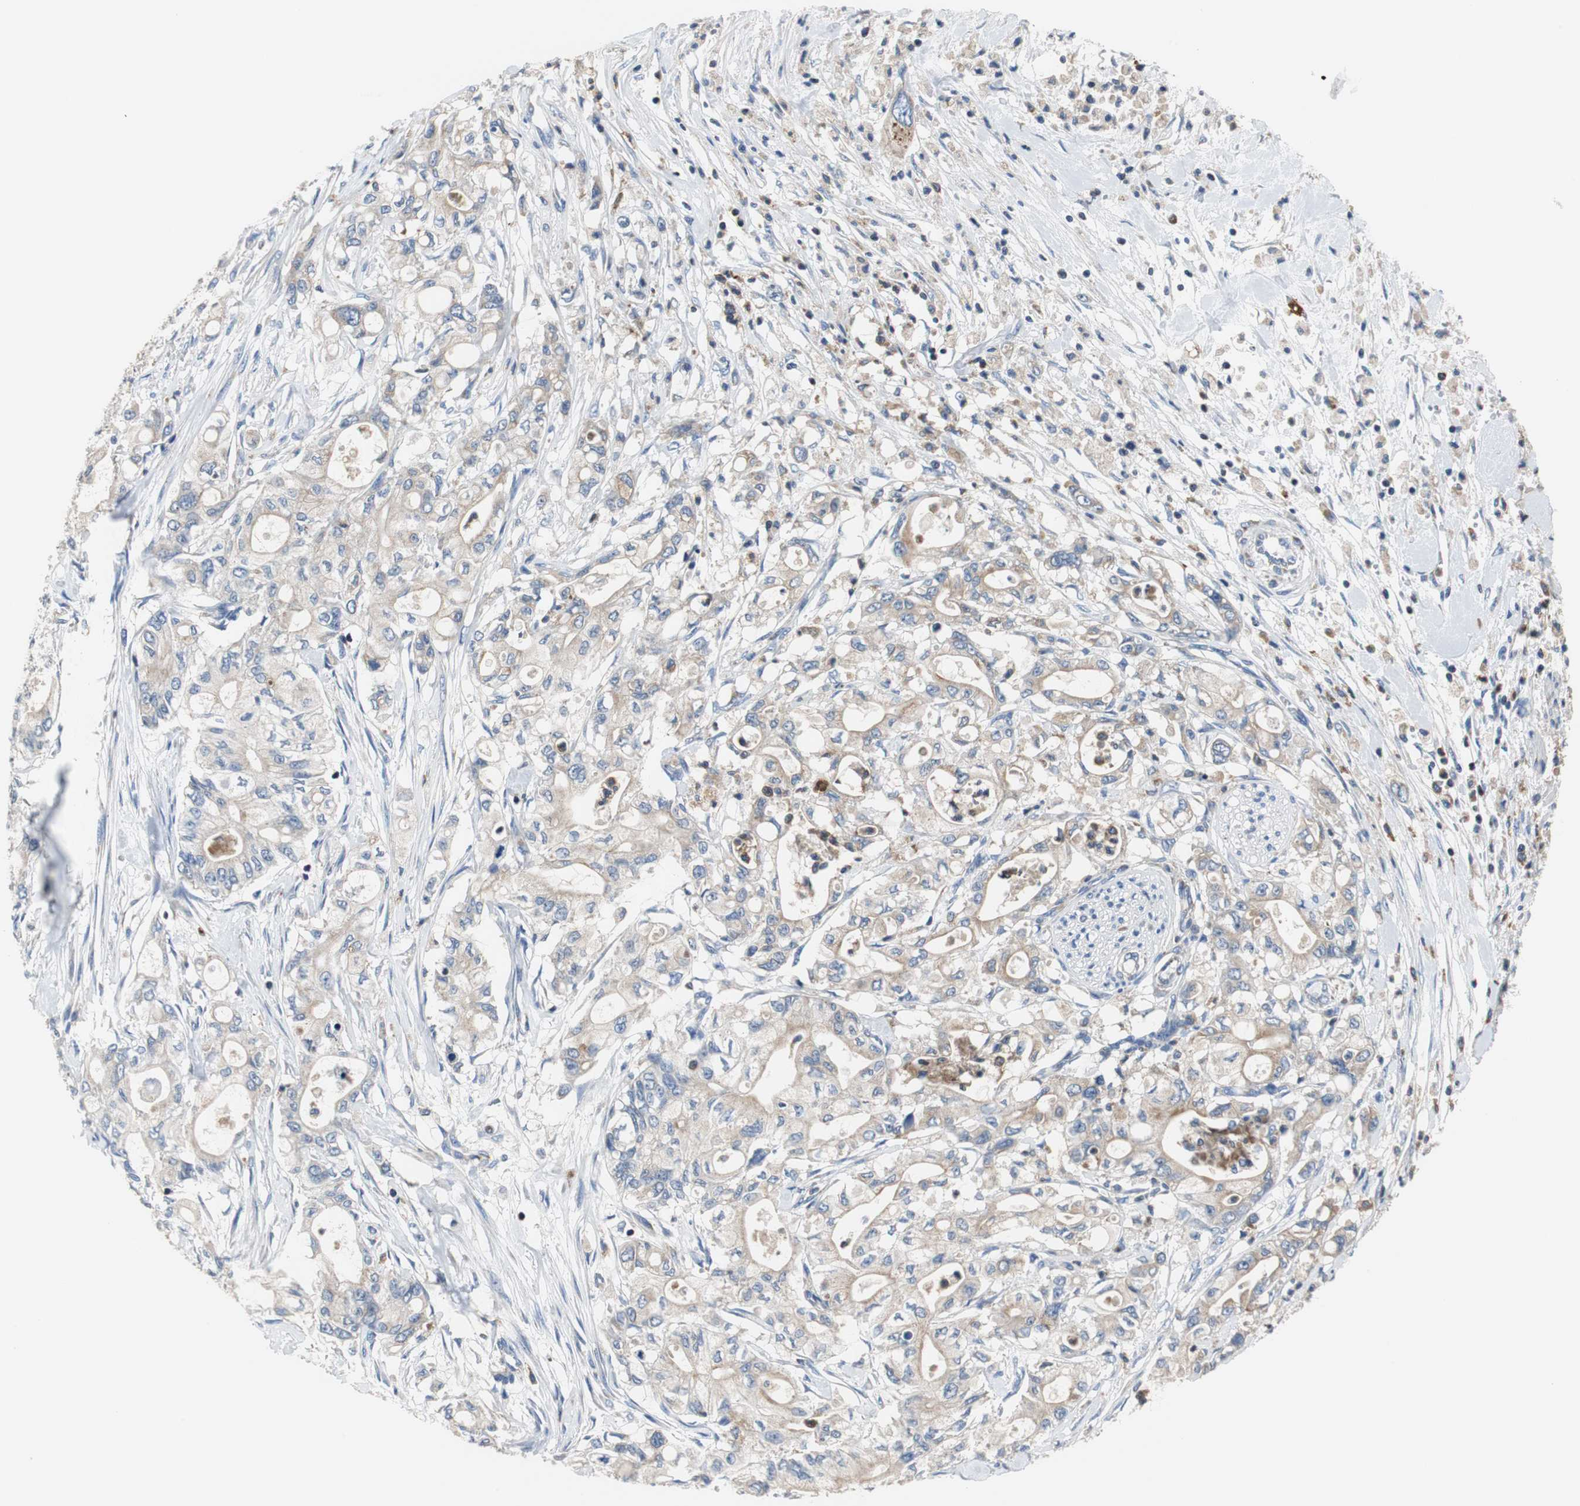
{"staining": {"intensity": "weak", "quantity": "25%-75%", "location": "cytoplasmic/membranous"}, "tissue": "pancreatic cancer", "cell_type": "Tumor cells", "image_type": "cancer", "snomed": [{"axis": "morphology", "description": "Adenocarcinoma, NOS"}, {"axis": "topography", "description": "Pancreas"}], "caption": "Protein analysis of adenocarcinoma (pancreatic) tissue displays weak cytoplasmic/membranous expression in about 25%-75% of tumor cells. Nuclei are stained in blue.", "gene": "VAMP8", "patient": {"sex": "male", "age": 79}}